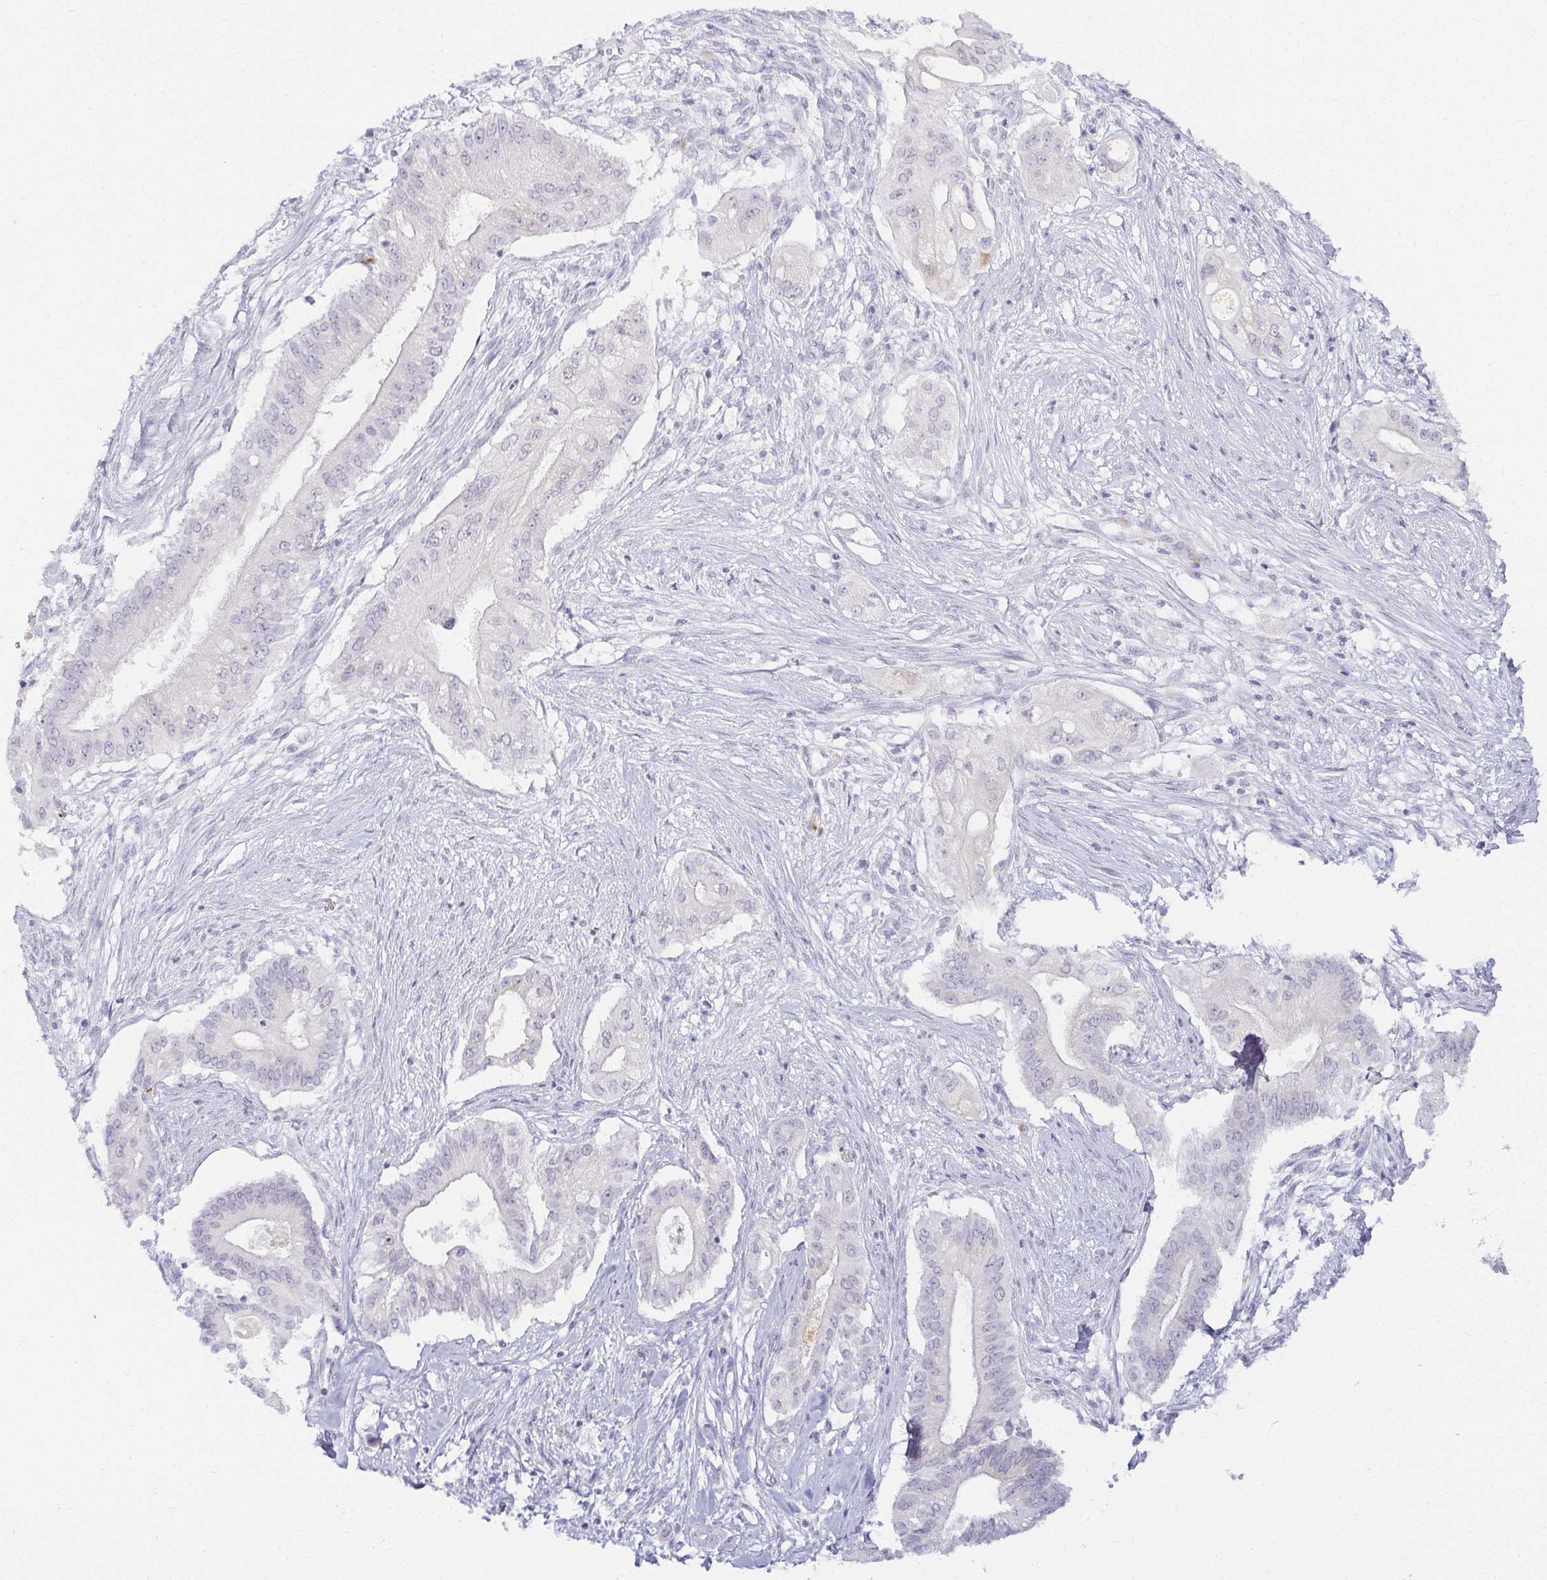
{"staining": {"intensity": "negative", "quantity": "none", "location": "none"}, "tissue": "pancreatic cancer", "cell_type": "Tumor cells", "image_type": "cancer", "snomed": [{"axis": "morphology", "description": "Adenocarcinoma, NOS"}, {"axis": "topography", "description": "Pancreas"}], "caption": "This is an immunohistochemistry (IHC) micrograph of adenocarcinoma (pancreatic). There is no positivity in tumor cells.", "gene": "ACAN", "patient": {"sex": "female", "age": 68}}